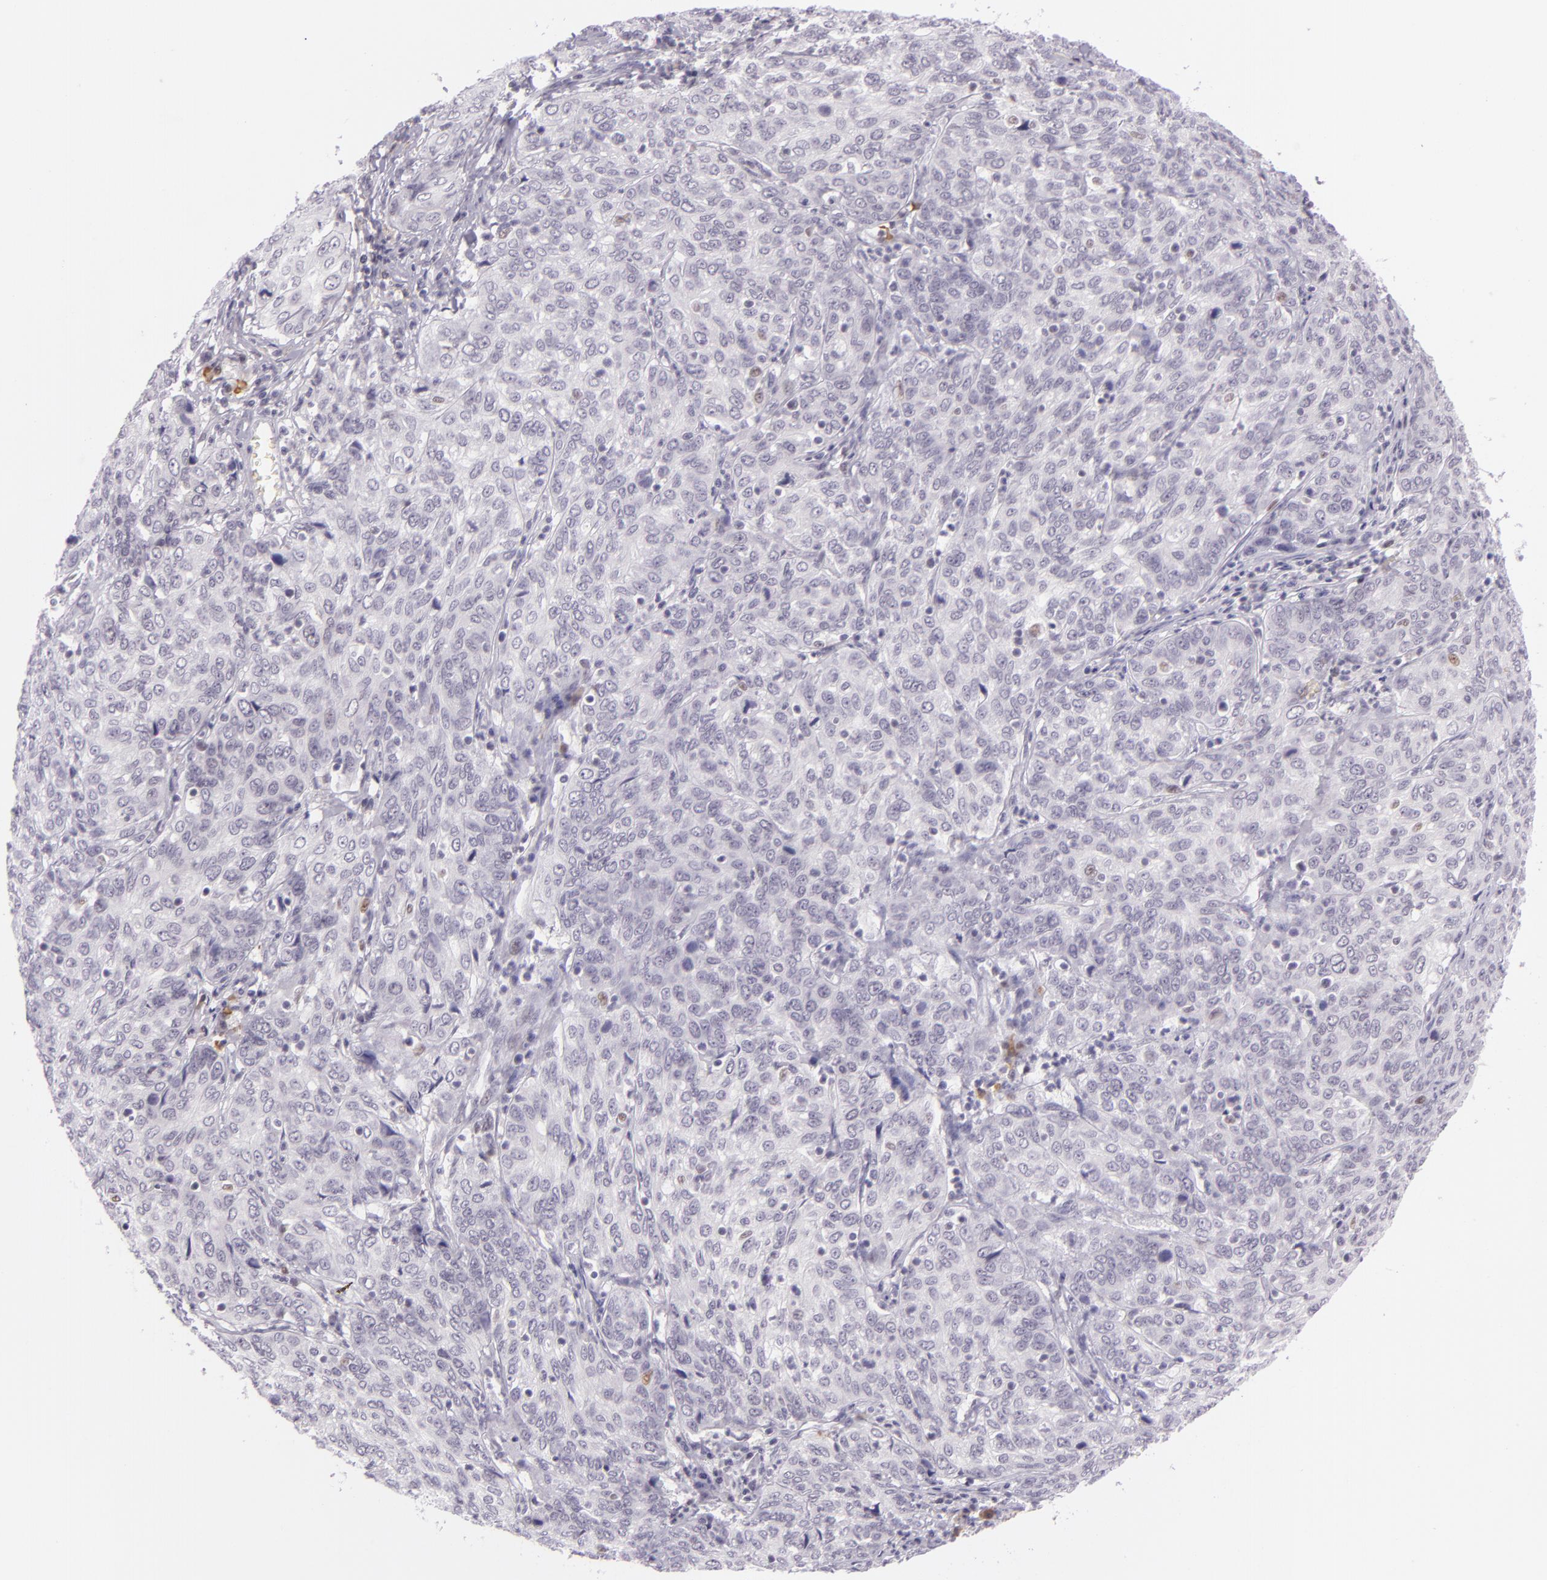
{"staining": {"intensity": "negative", "quantity": "none", "location": "none"}, "tissue": "cervical cancer", "cell_type": "Tumor cells", "image_type": "cancer", "snomed": [{"axis": "morphology", "description": "Squamous cell carcinoma, NOS"}, {"axis": "topography", "description": "Cervix"}], "caption": "A photomicrograph of human cervical cancer (squamous cell carcinoma) is negative for staining in tumor cells.", "gene": "CHEK2", "patient": {"sex": "female", "age": 38}}